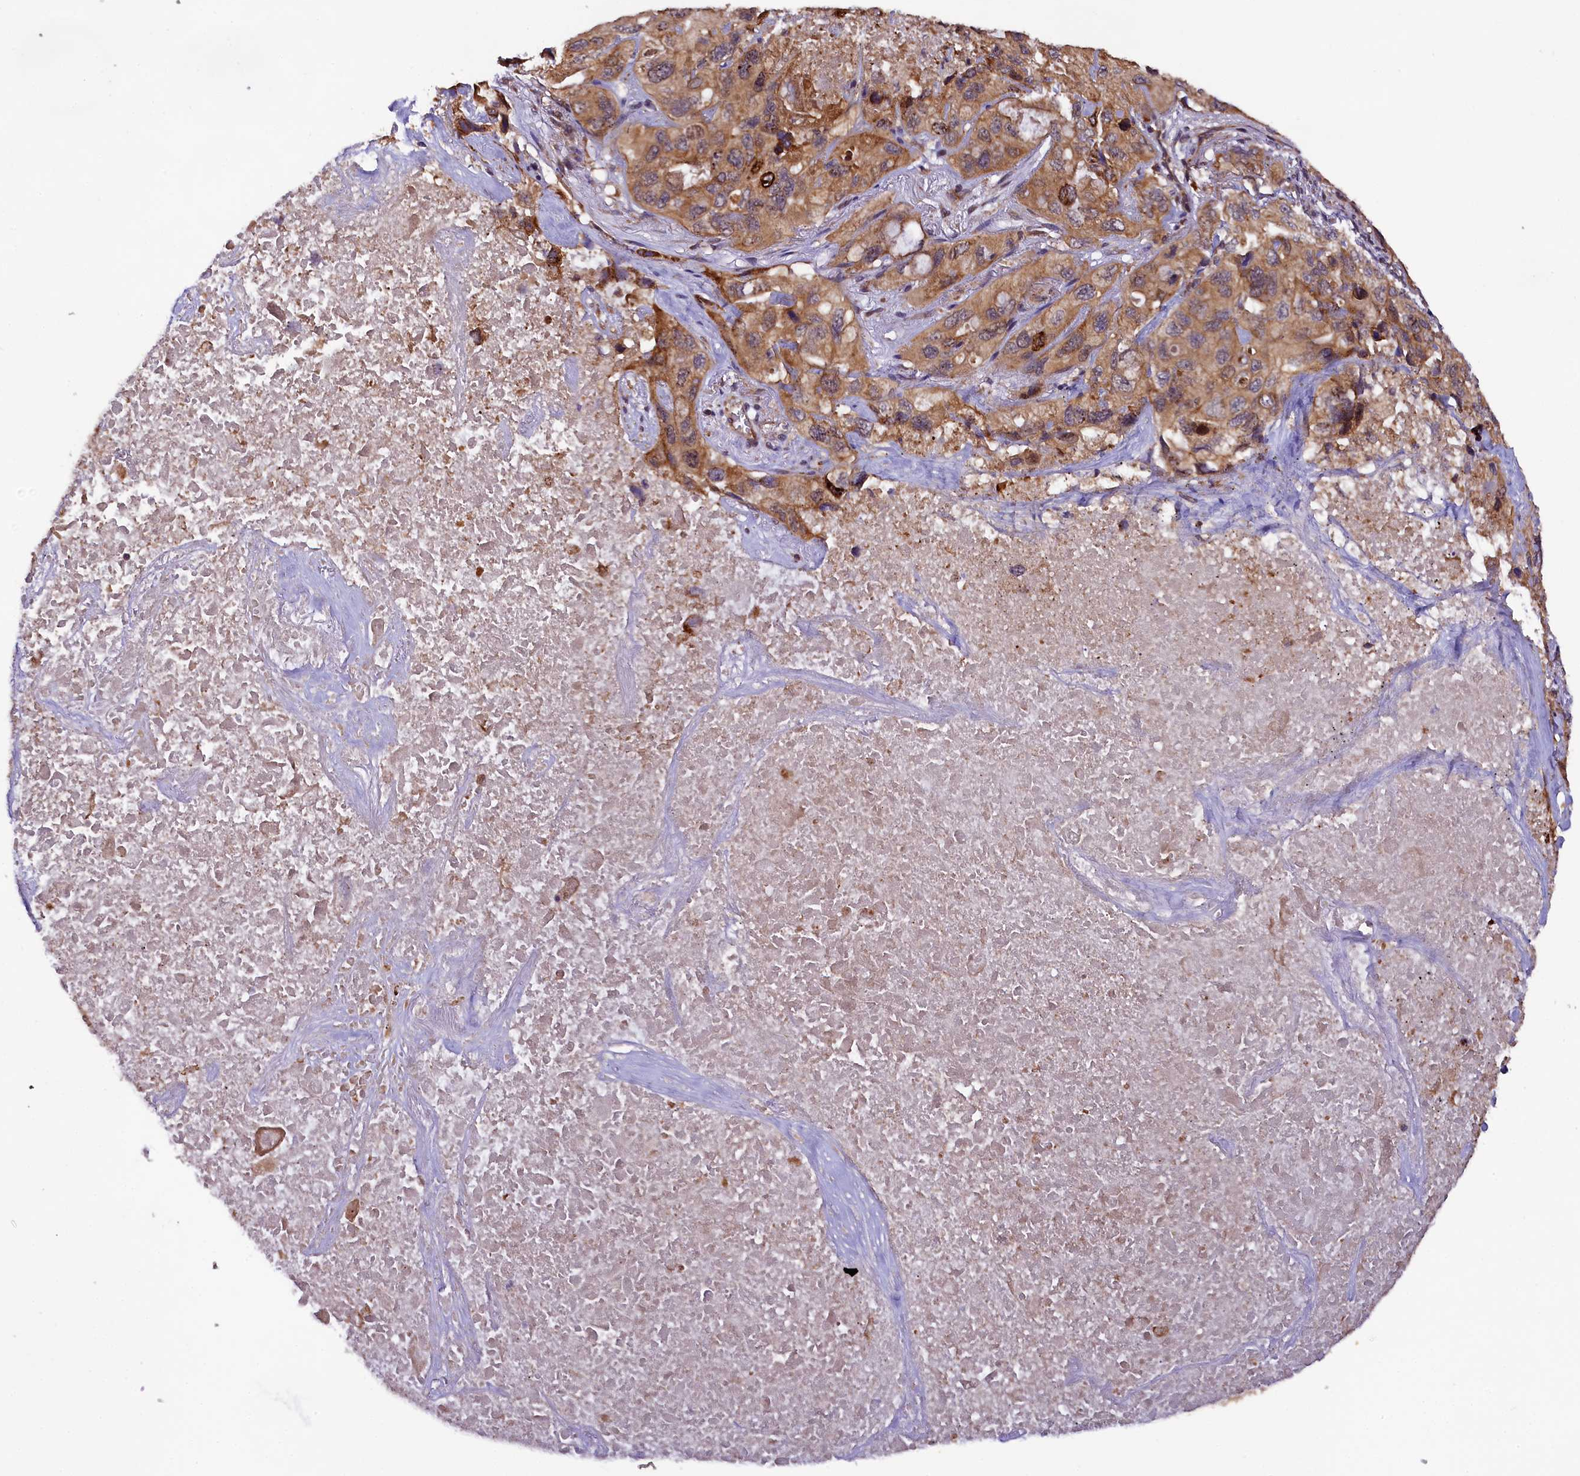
{"staining": {"intensity": "moderate", "quantity": ">75%", "location": "cytoplasmic/membranous"}, "tissue": "lung cancer", "cell_type": "Tumor cells", "image_type": "cancer", "snomed": [{"axis": "morphology", "description": "Squamous cell carcinoma, NOS"}, {"axis": "topography", "description": "Lung"}], "caption": "The immunohistochemical stain highlights moderate cytoplasmic/membranous positivity in tumor cells of lung cancer tissue.", "gene": "DOHH", "patient": {"sex": "female", "age": 73}}